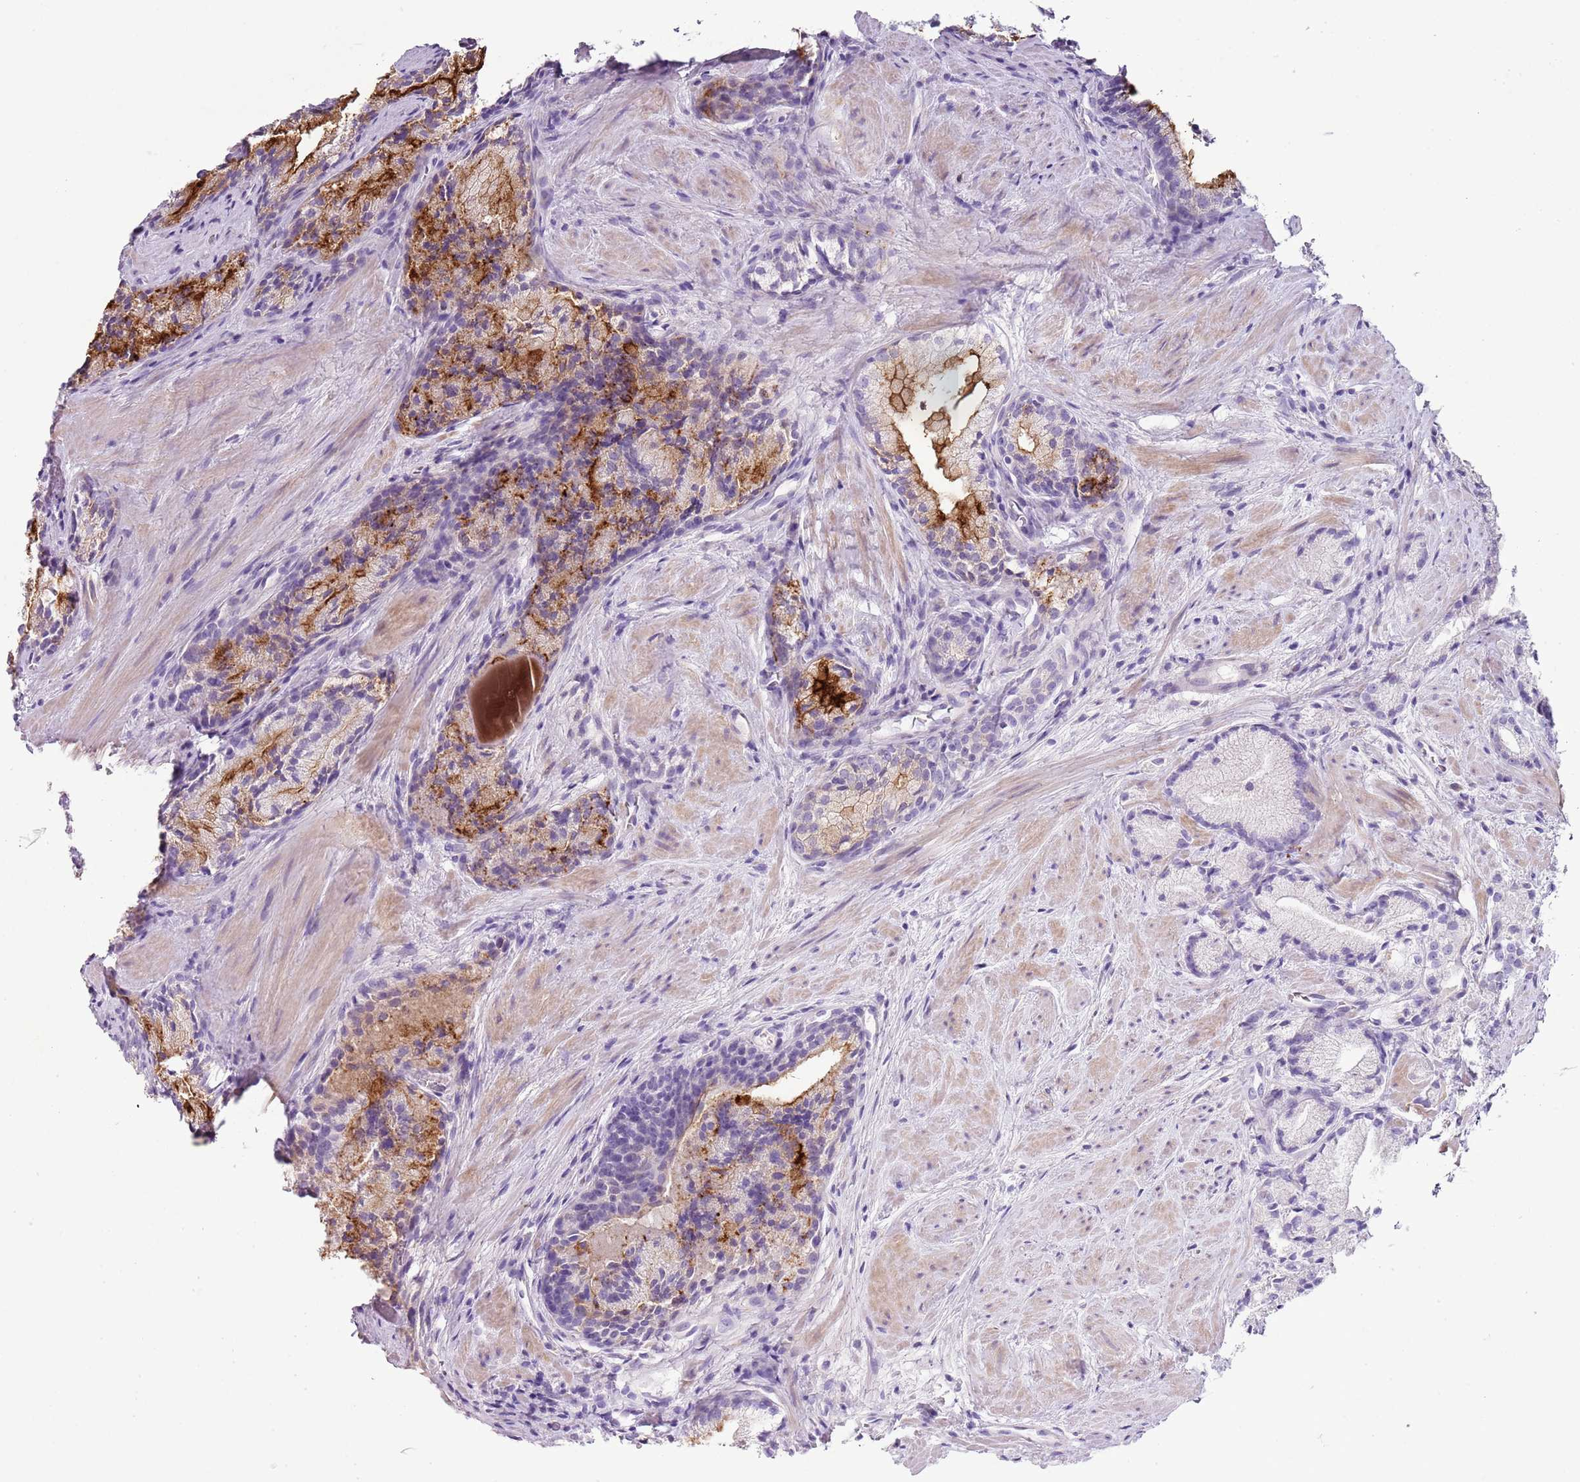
{"staining": {"intensity": "moderate", "quantity": "<25%", "location": "cytoplasmic/membranous"}, "tissue": "prostate cancer", "cell_type": "Tumor cells", "image_type": "cancer", "snomed": [{"axis": "morphology", "description": "Adenocarcinoma, Low grade"}, {"axis": "topography", "description": "Prostate"}], "caption": "IHC (DAB) staining of adenocarcinoma (low-grade) (prostate) displays moderate cytoplasmic/membranous protein expression in about <25% of tumor cells. (IHC, brightfield microscopy, high magnification).", "gene": "CD177", "patient": {"sex": "male", "age": 57}}